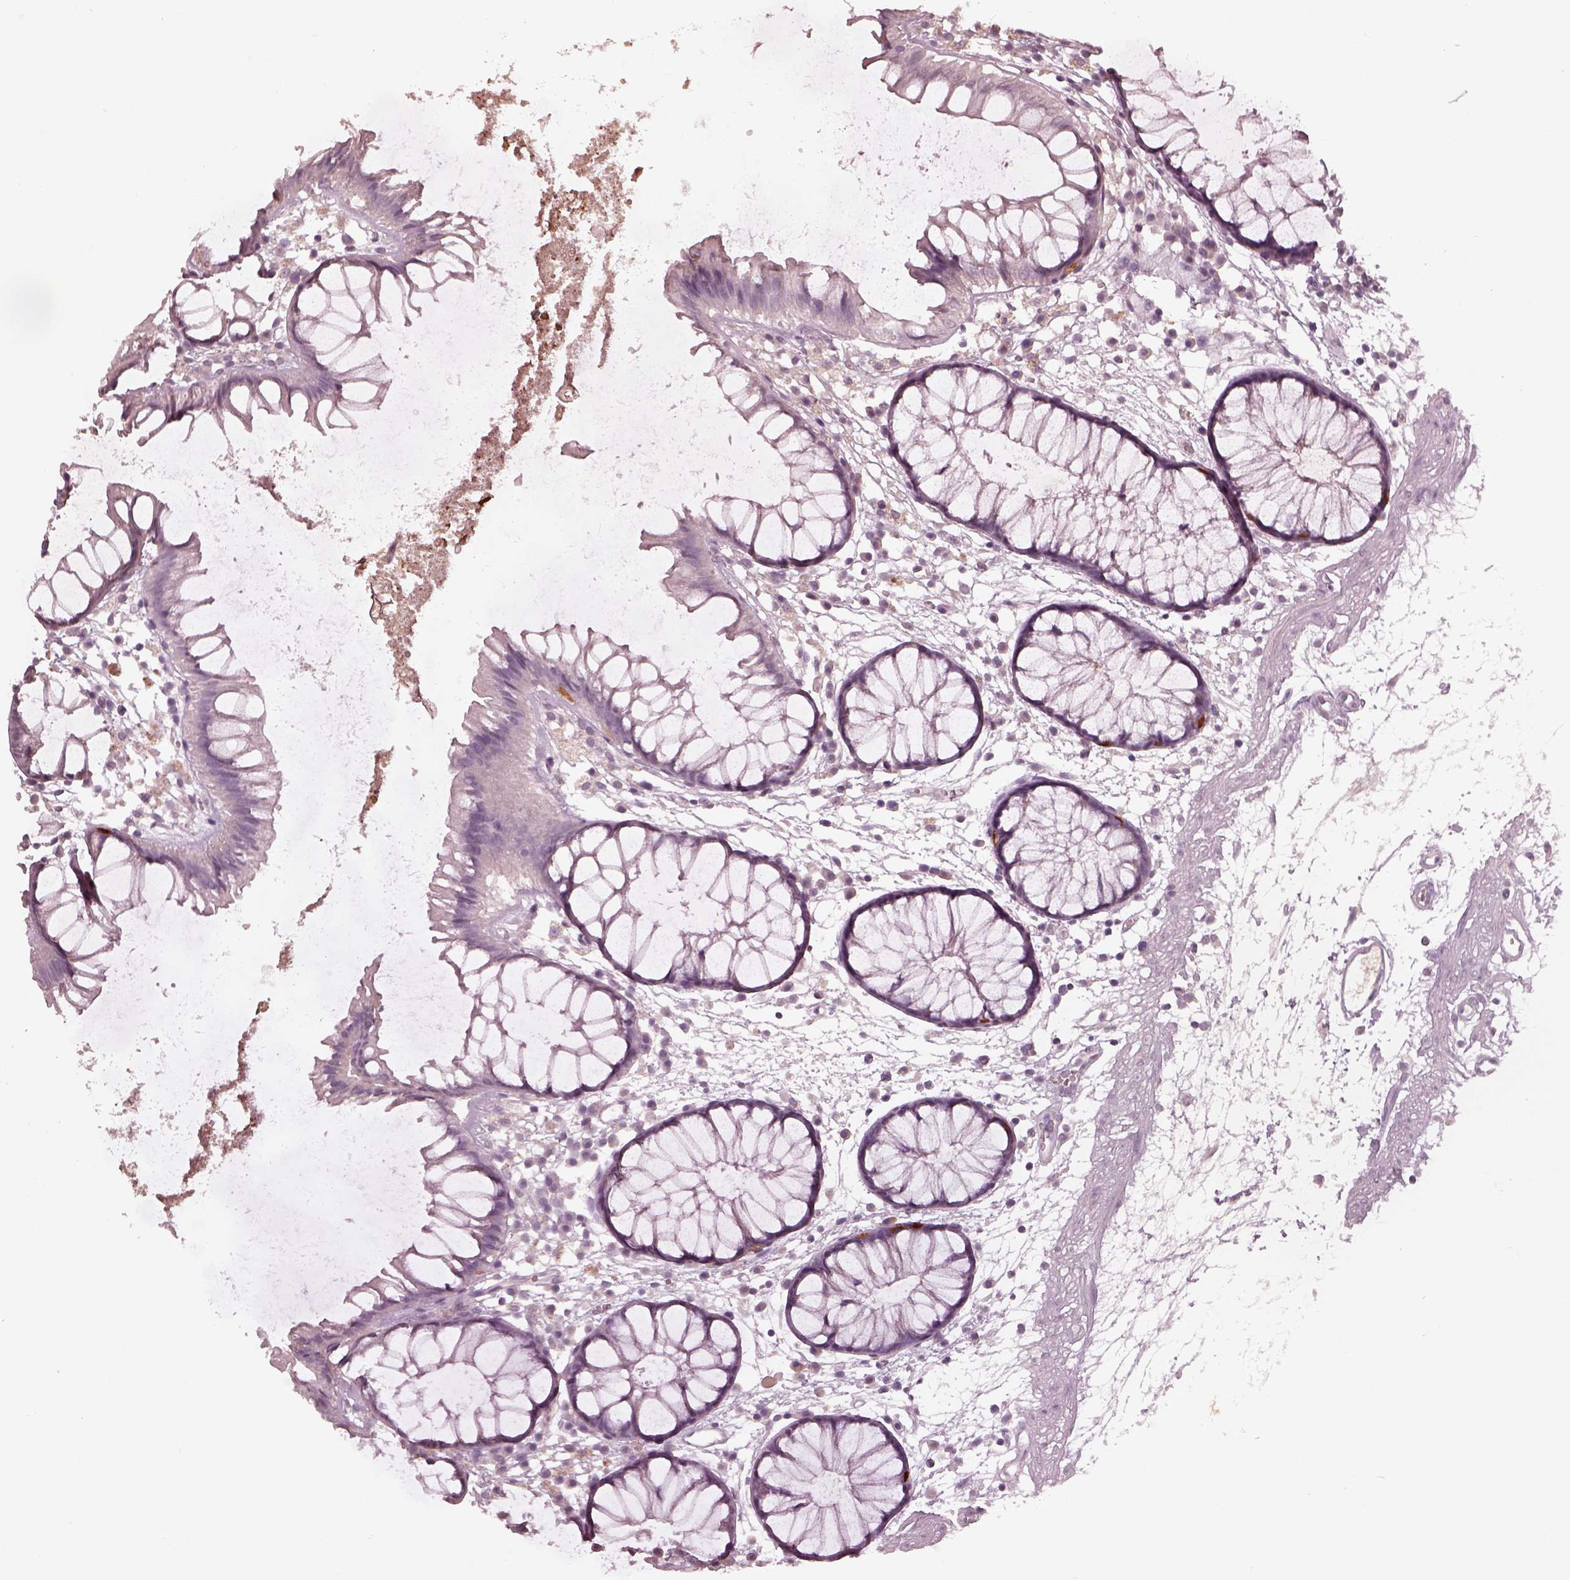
{"staining": {"intensity": "negative", "quantity": "none", "location": "none"}, "tissue": "colon", "cell_type": "Endothelial cells", "image_type": "normal", "snomed": [{"axis": "morphology", "description": "Normal tissue, NOS"}, {"axis": "morphology", "description": "Adenocarcinoma, NOS"}, {"axis": "topography", "description": "Colon"}], "caption": "Human colon stained for a protein using immunohistochemistry displays no expression in endothelial cells.", "gene": "KRT79", "patient": {"sex": "male", "age": 65}}